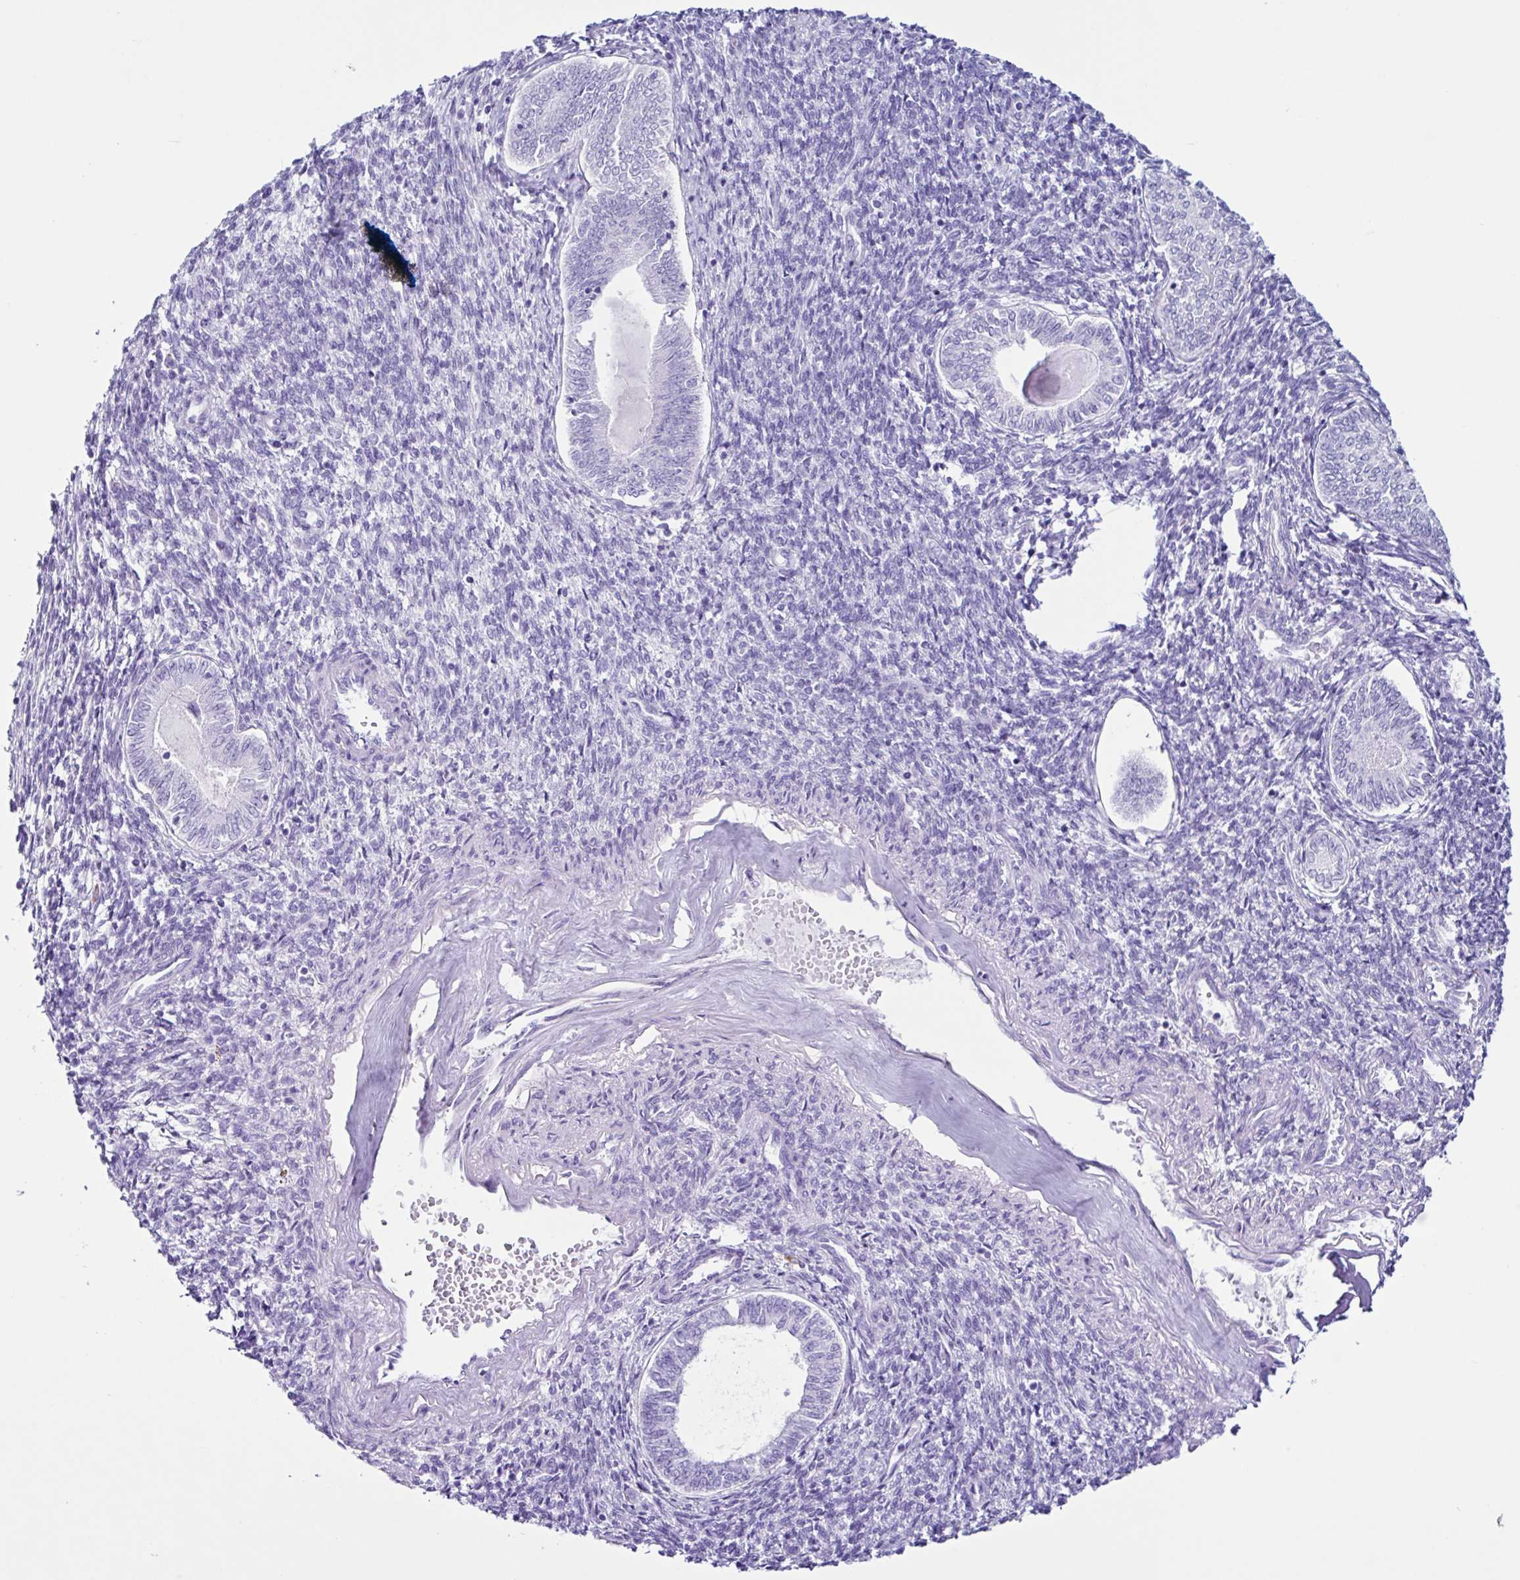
{"staining": {"intensity": "negative", "quantity": "none", "location": "none"}, "tissue": "endometrial cancer", "cell_type": "Tumor cells", "image_type": "cancer", "snomed": [{"axis": "morphology", "description": "Carcinoma, NOS"}, {"axis": "topography", "description": "Uterus"}], "caption": "Histopathology image shows no protein expression in tumor cells of endometrial cancer tissue.", "gene": "PIGF", "patient": {"sex": "female", "age": 76}}